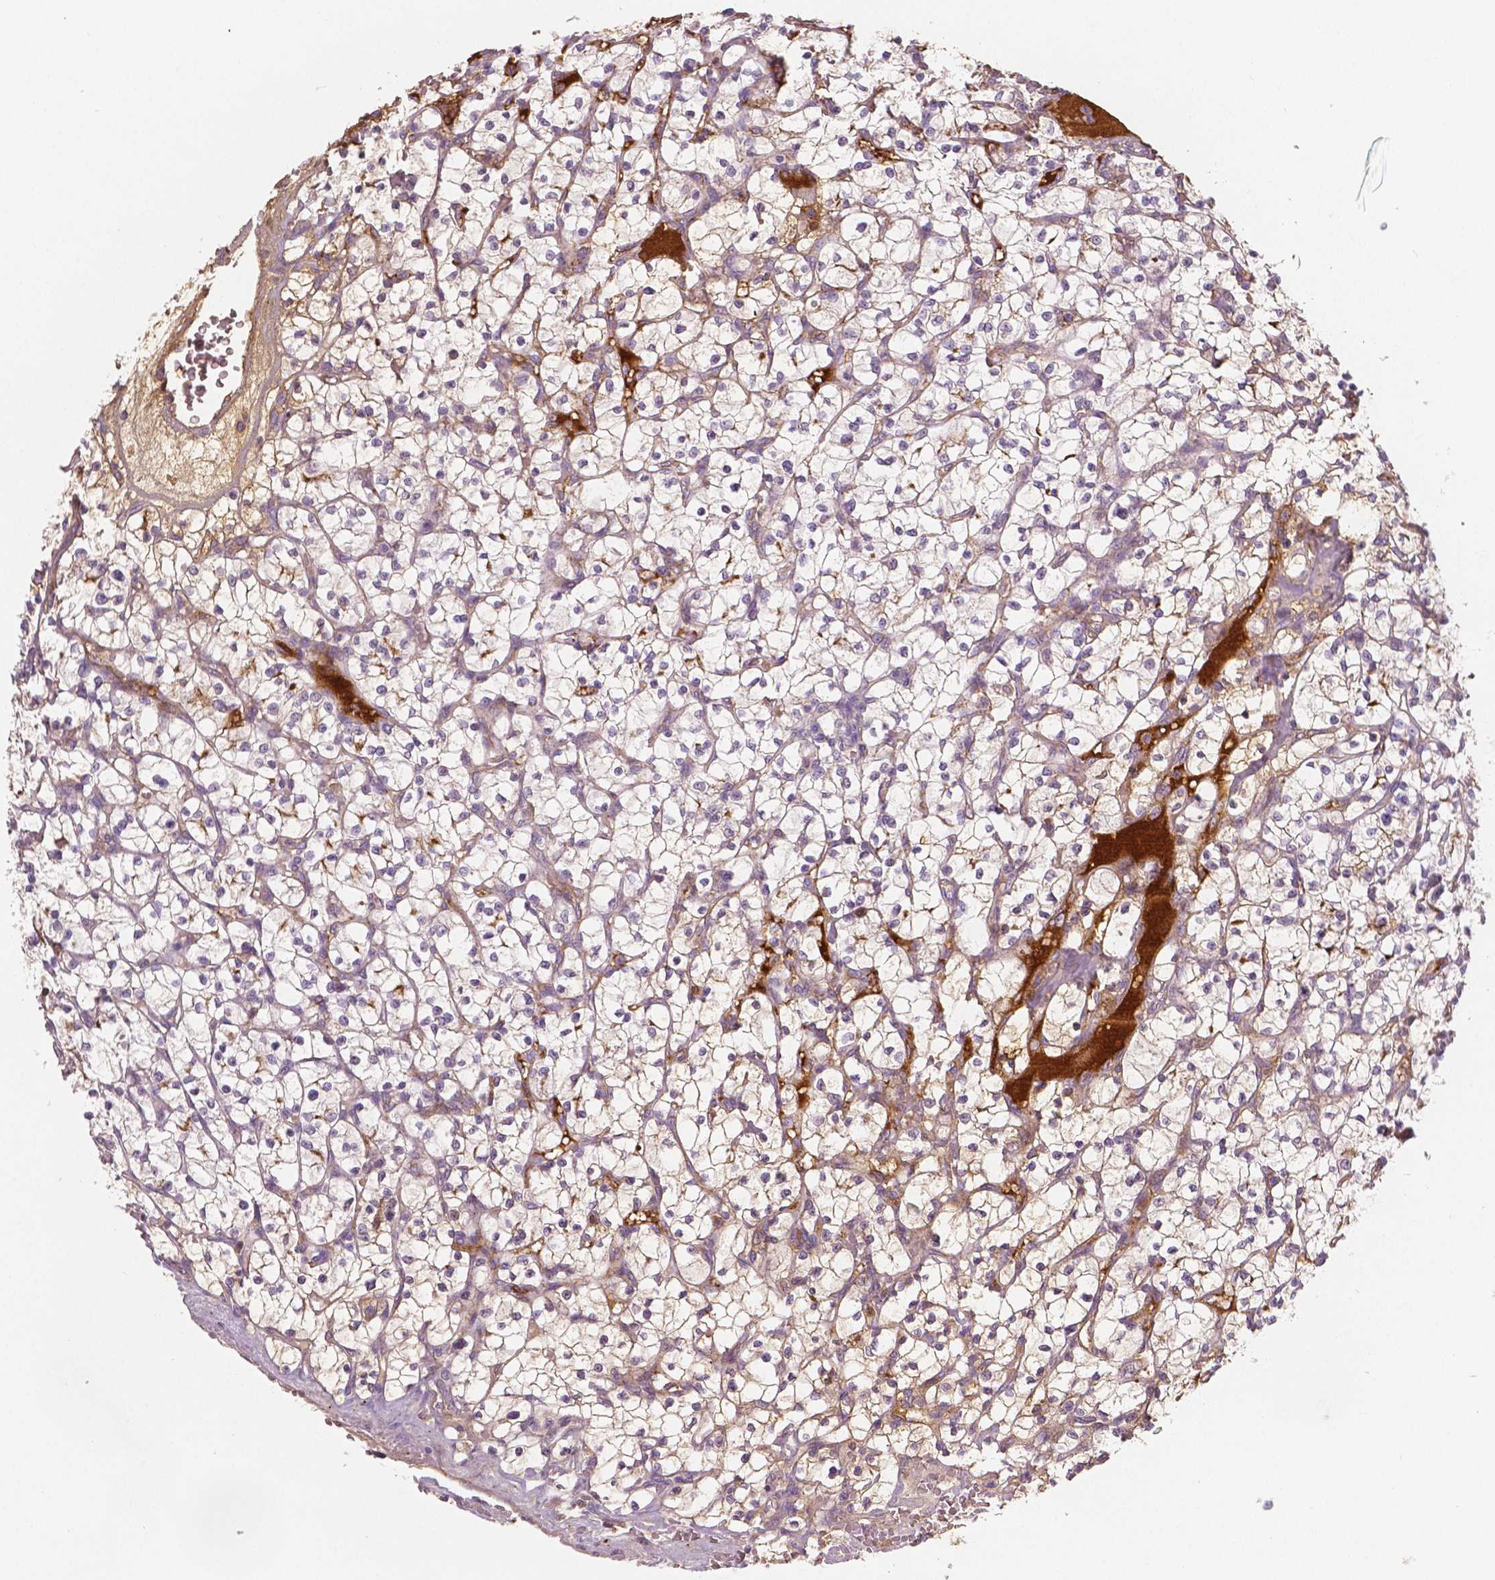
{"staining": {"intensity": "weak", "quantity": "<25%", "location": "cytoplasmic/membranous"}, "tissue": "renal cancer", "cell_type": "Tumor cells", "image_type": "cancer", "snomed": [{"axis": "morphology", "description": "Adenocarcinoma, NOS"}, {"axis": "topography", "description": "Kidney"}], "caption": "The image reveals no significant expression in tumor cells of renal cancer. The staining is performed using DAB brown chromogen with nuclei counter-stained in using hematoxylin.", "gene": "APOA4", "patient": {"sex": "female", "age": 64}}